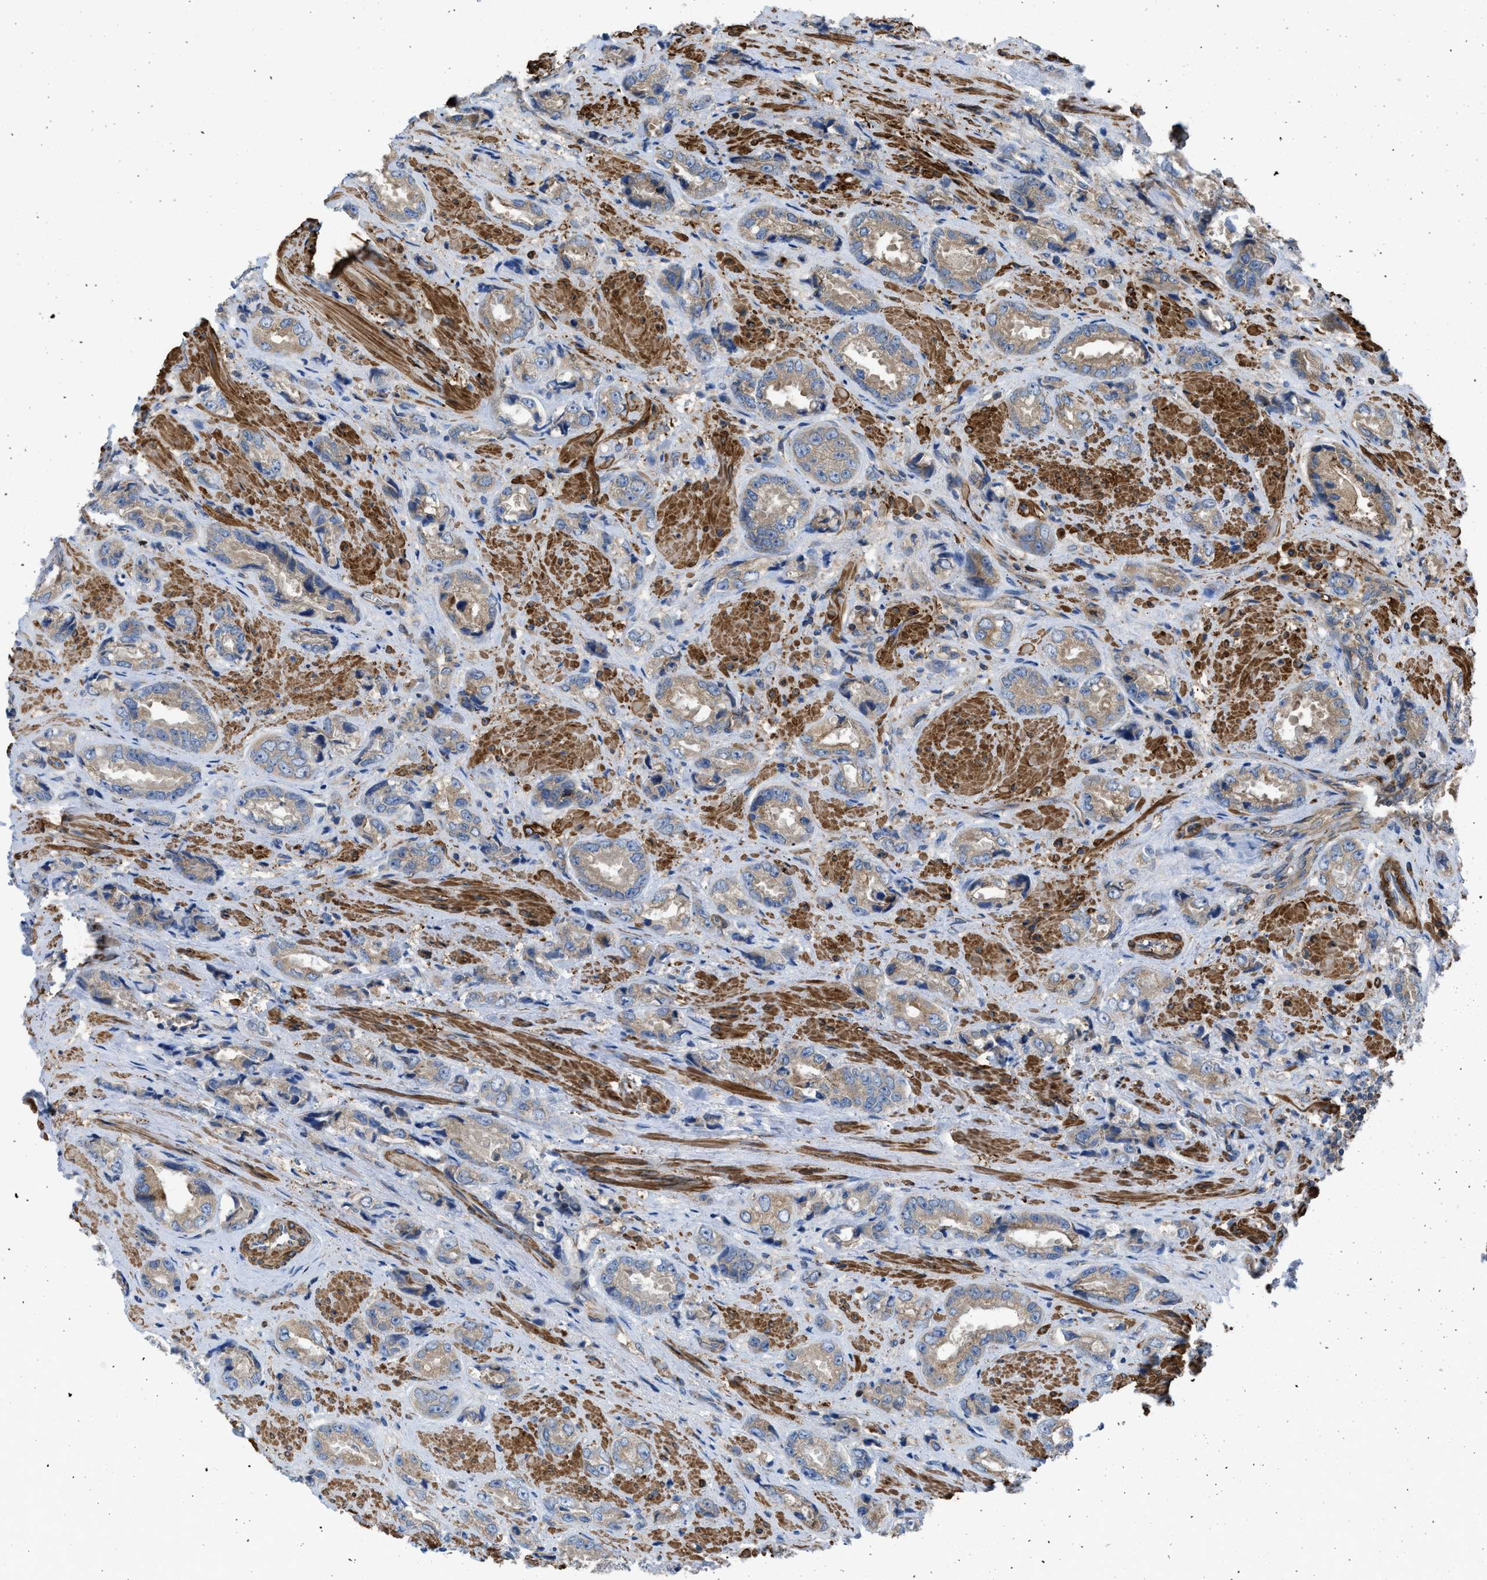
{"staining": {"intensity": "weak", "quantity": ">75%", "location": "cytoplasmic/membranous"}, "tissue": "prostate cancer", "cell_type": "Tumor cells", "image_type": "cancer", "snomed": [{"axis": "morphology", "description": "Adenocarcinoma, High grade"}, {"axis": "topography", "description": "Prostate"}], "caption": "A brown stain labels weak cytoplasmic/membranous staining of a protein in prostate cancer tumor cells.", "gene": "CHKB", "patient": {"sex": "male", "age": 61}}